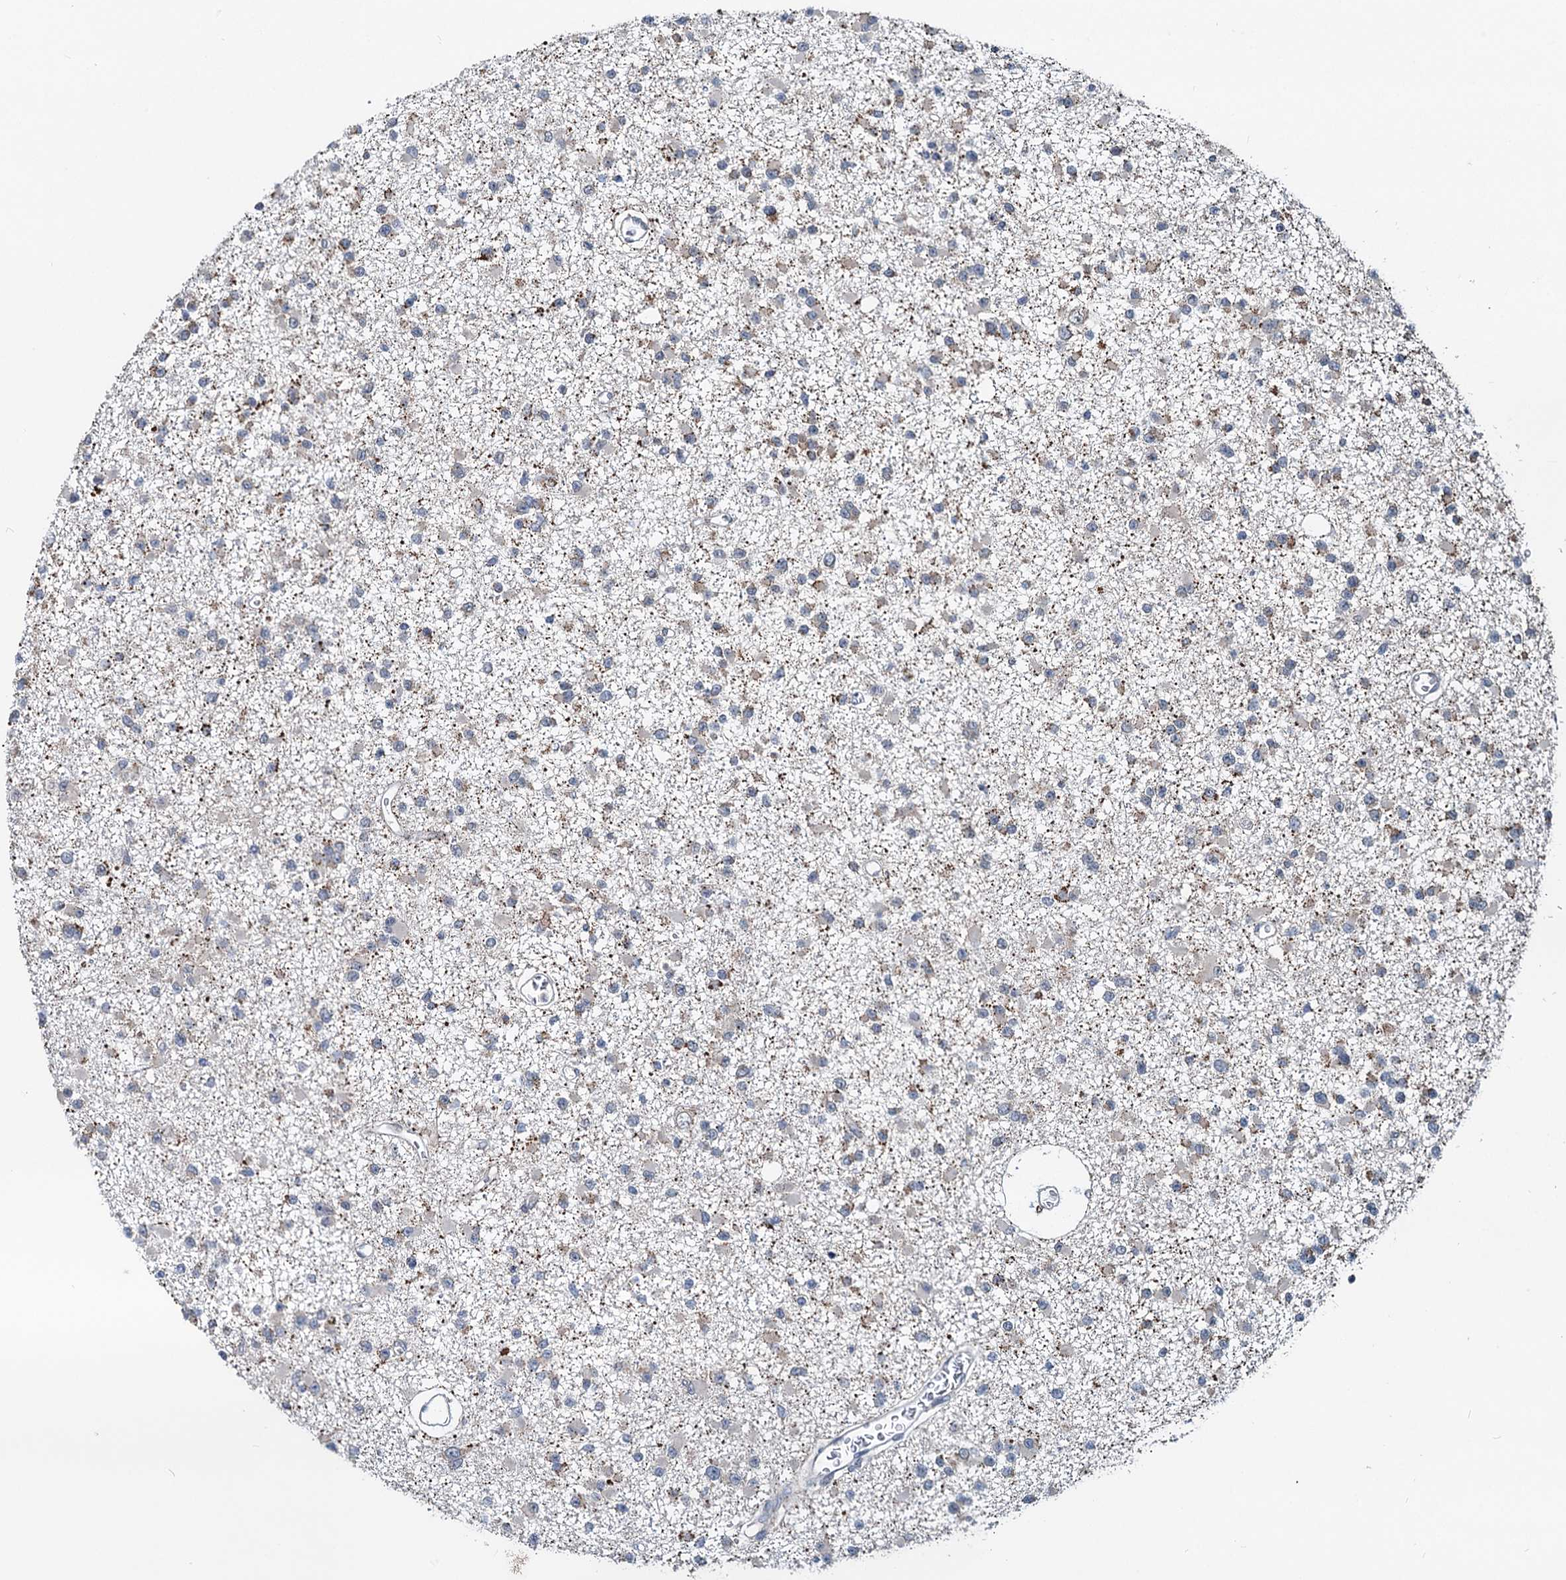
{"staining": {"intensity": "weak", "quantity": "<25%", "location": "cytoplasmic/membranous"}, "tissue": "glioma", "cell_type": "Tumor cells", "image_type": "cancer", "snomed": [{"axis": "morphology", "description": "Glioma, malignant, Low grade"}, {"axis": "topography", "description": "Brain"}], "caption": "Image shows no significant protein staining in tumor cells of malignant glioma (low-grade).", "gene": "RITA1", "patient": {"sex": "female", "age": 22}}